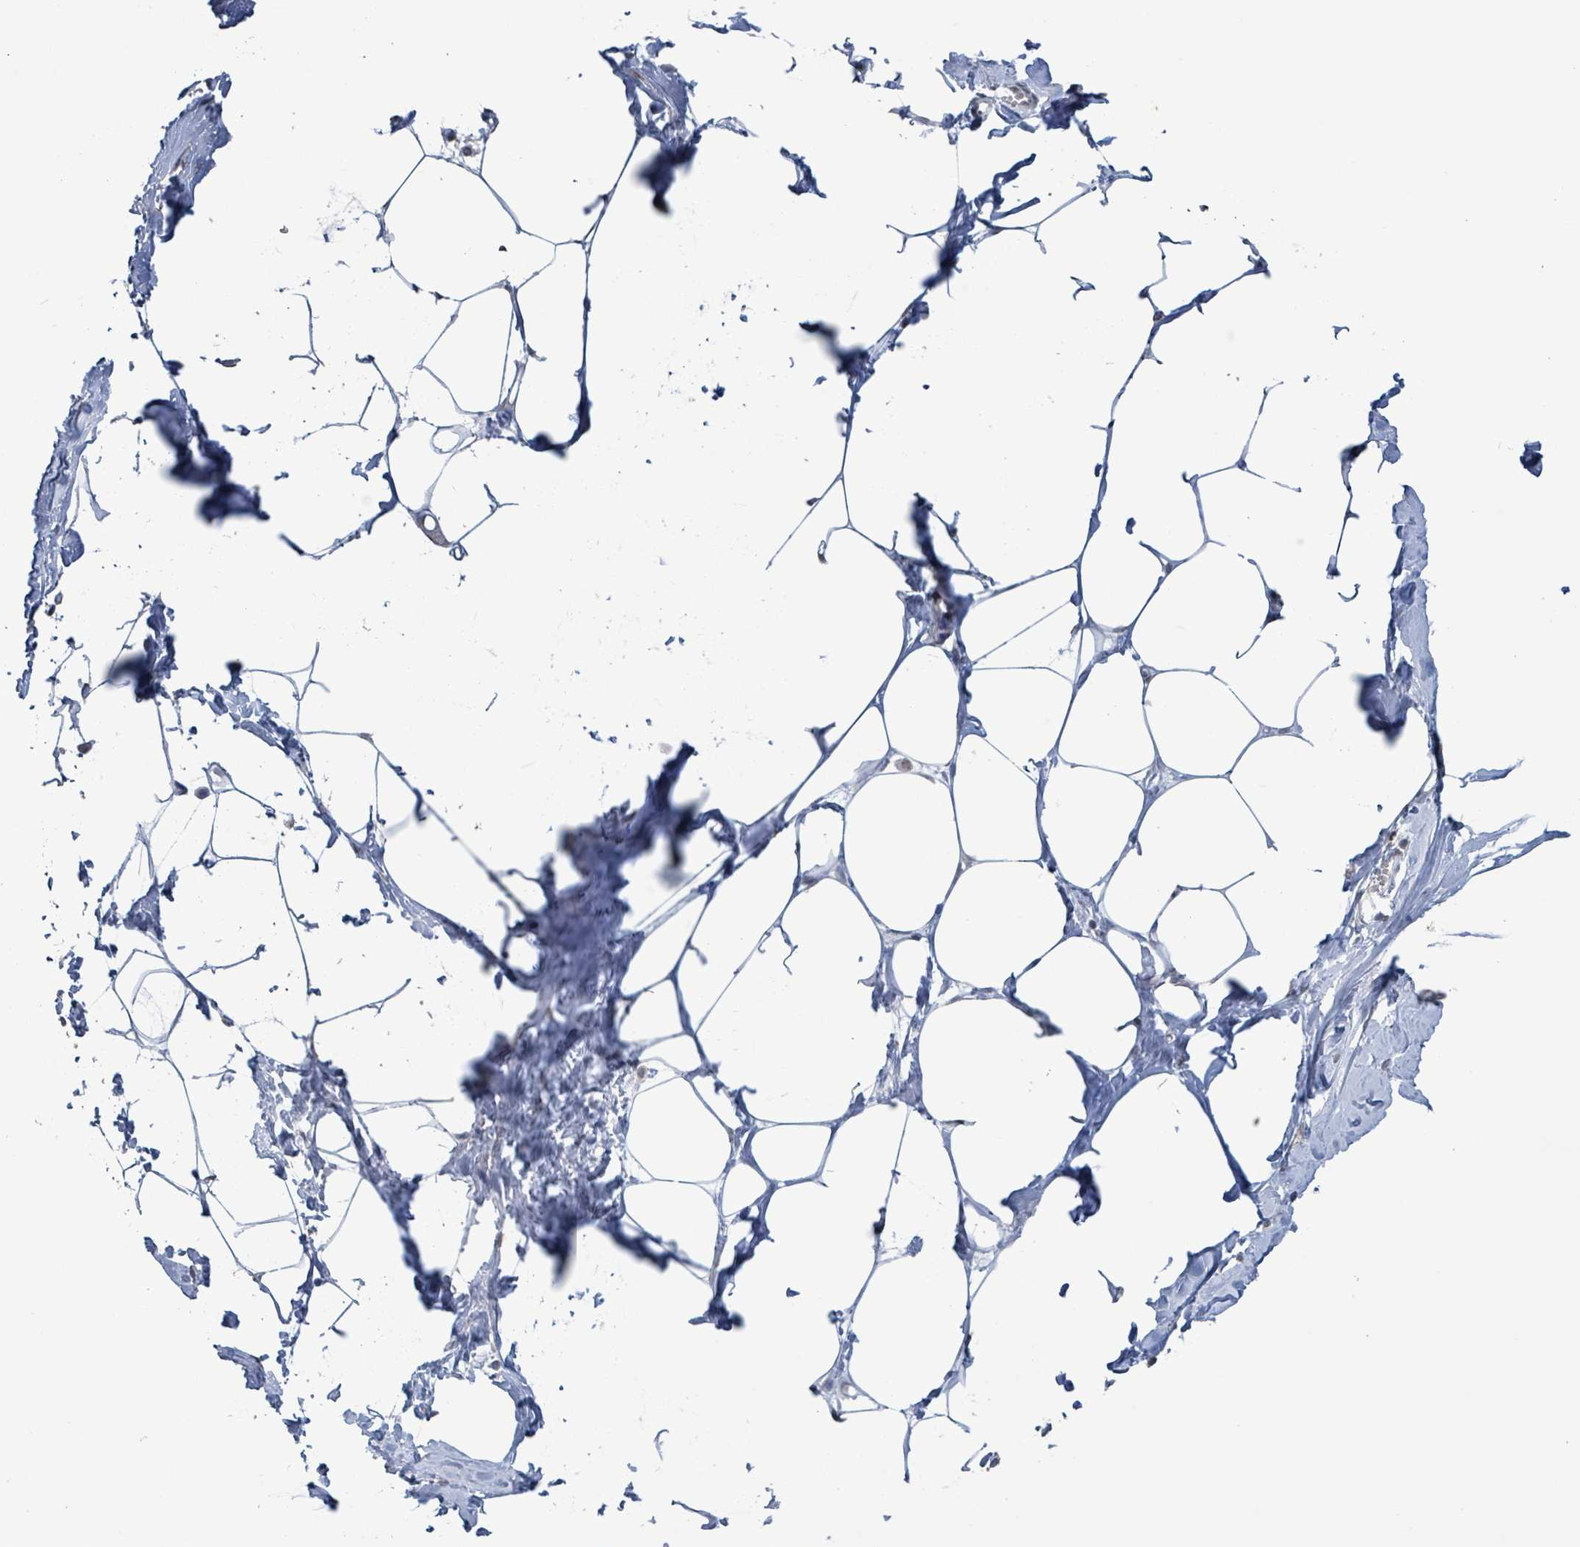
{"staining": {"intensity": "negative", "quantity": "none", "location": "none"}, "tissue": "breast", "cell_type": "Adipocytes", "image_type": "normal", "snomed": [{"axis": "morphology", "description": "Normal tissue, NOS"}, {"axis": "topography", "description": "Breast"}], "caption": "This is a histopathology image of IHC staining of normal breast, which shows no staining in adipocytes.", "gene": "CA9", "patient": {"sex": "female", "age": 27}}